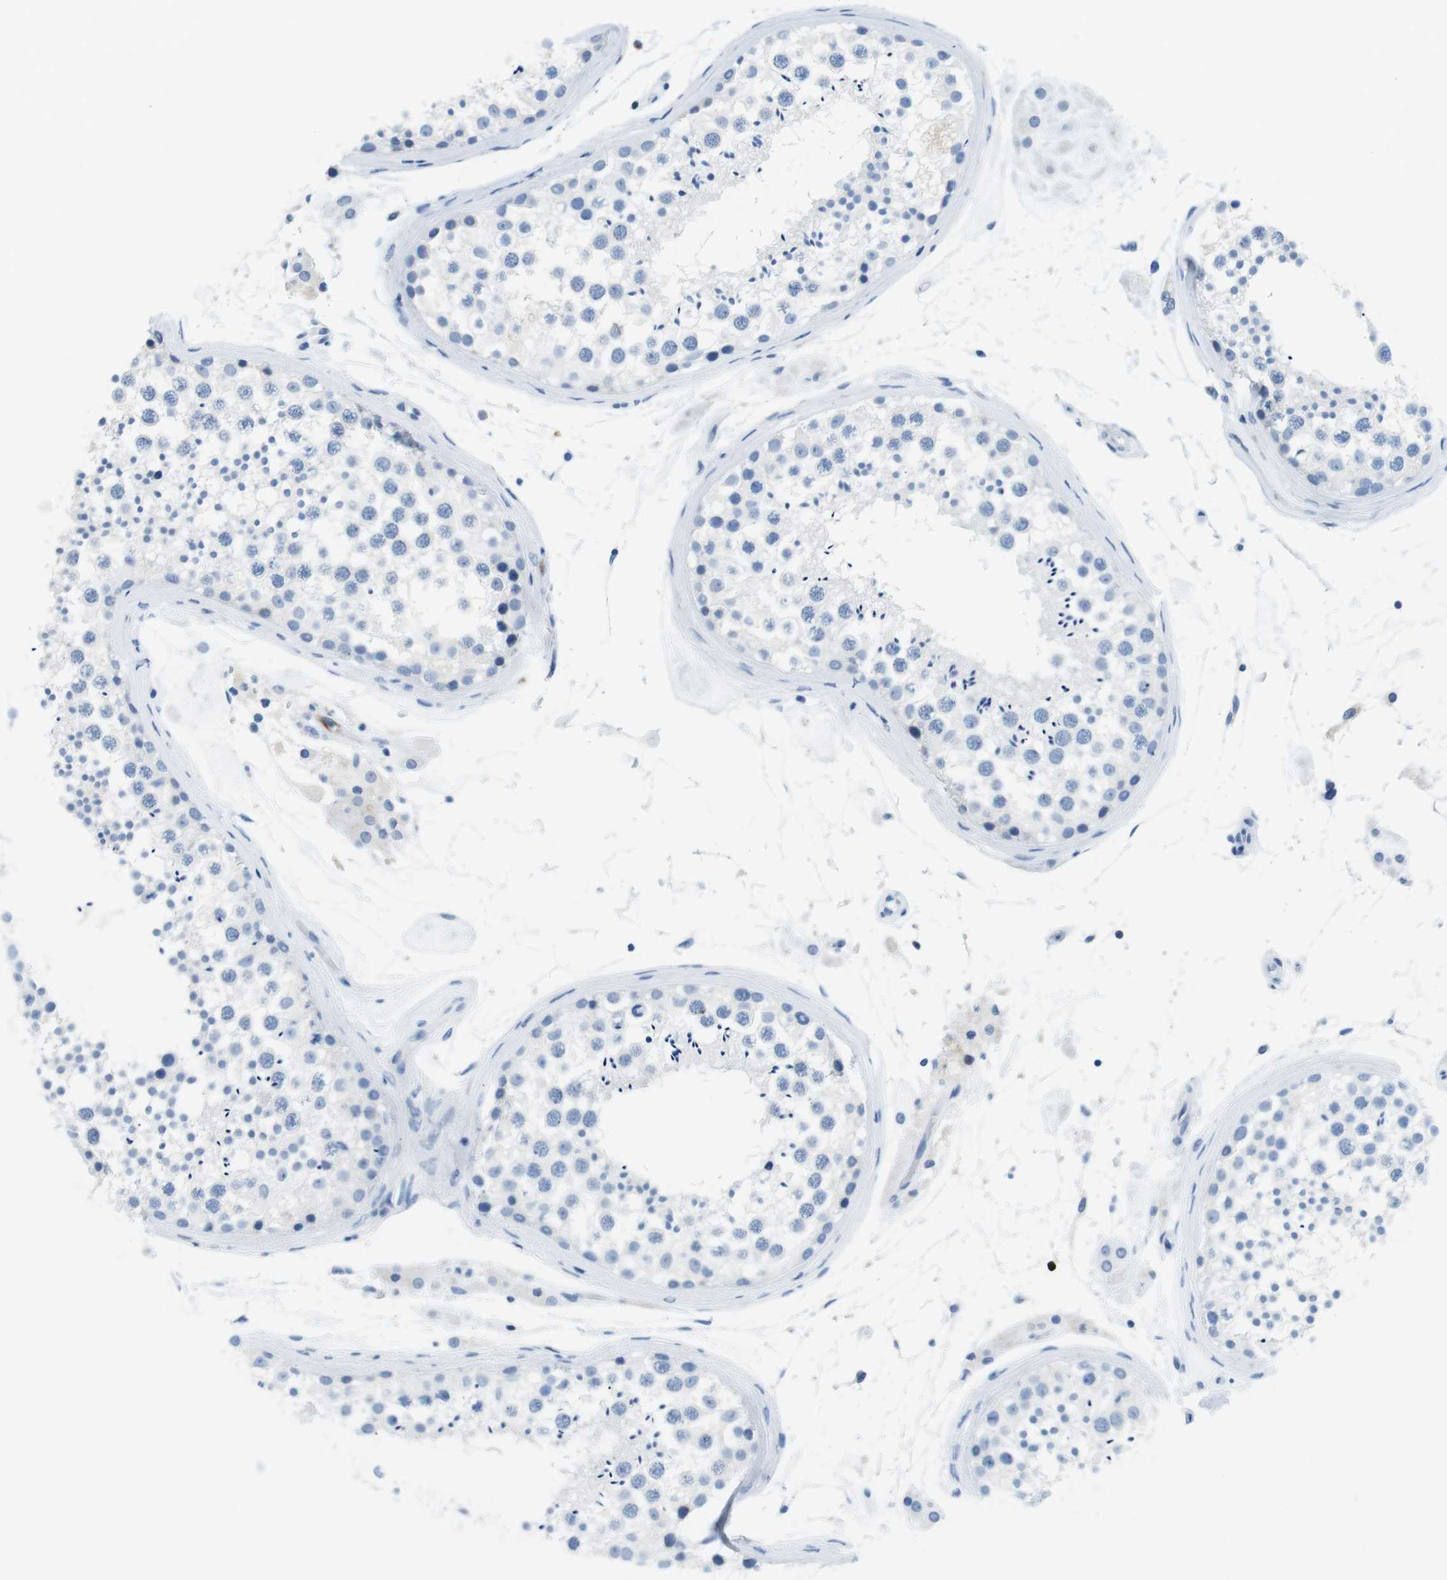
{"staining": {"intensity": "negative", "quantity": "none", "location": "none"}, "tissue": "testis", "cell_type": "Cells in seminiferous ducts", "image_type": "normal", "snomed": [{"axis": "morphology", "description": "Normal tissue, NOS"}, {"axis": "topography", "description": "Testis"}], "caption": "DAB (3,3'-diaminobenzidine) immunohistochemical staining of benign testis reveals no significant staining in cells in seminiferous ducts. The staining was performed using DAB (3,3'-diaminobenzidine) to visualize the protein expression in brown, while the nuclei were stained in blue with hematoxylin (Magnification: 20x).", "gene": "TNFRSF4", "patient": {"sex": "male", "age": 46}}